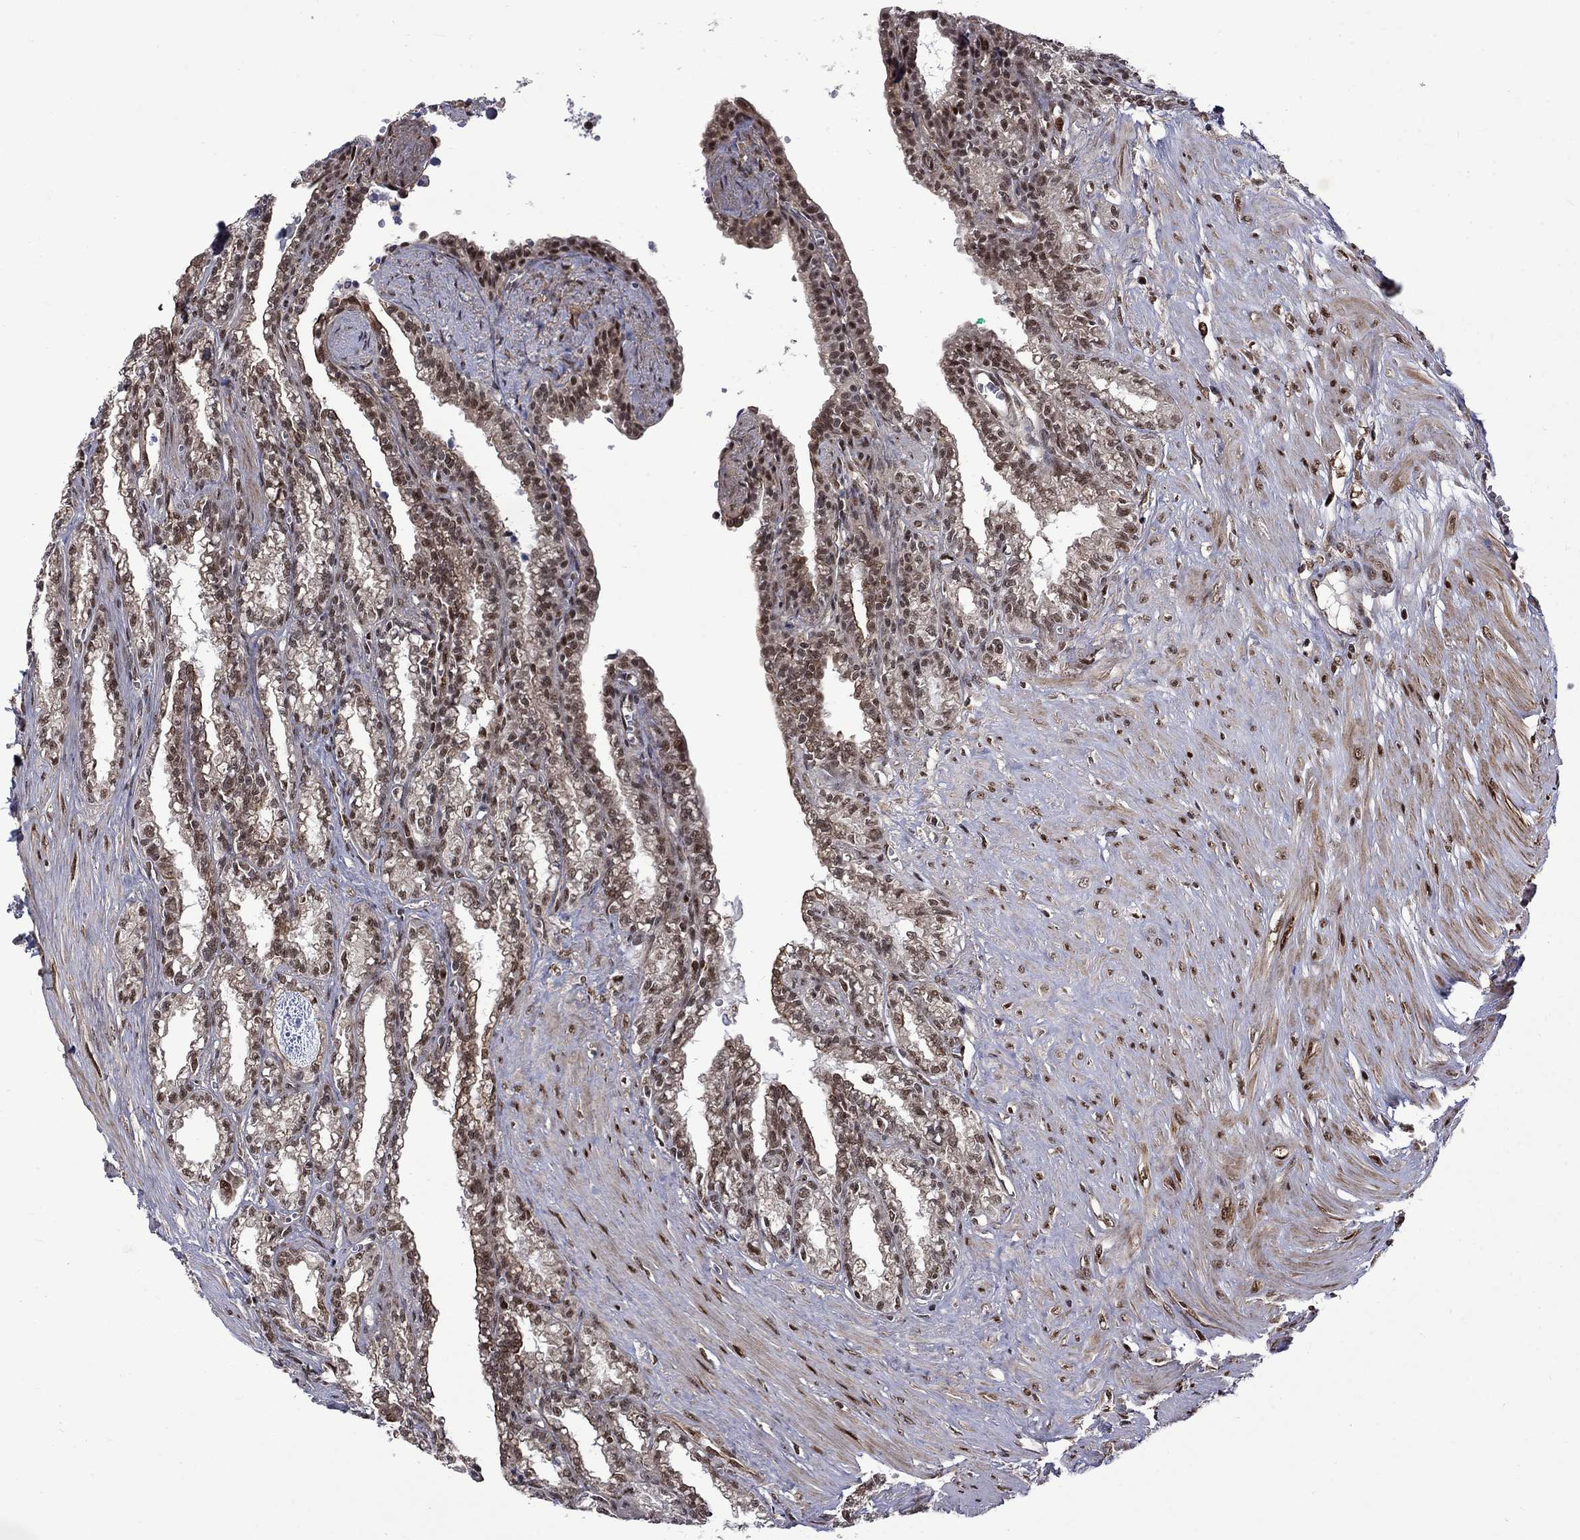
{"staining": {"intensity": "moderate", "quantity": "25%-75%", "location": "cytoplasmic/membranous,nuclear"}, "tissue": "seminal vesicle", "cell_type": "Glandular cells", "image_type": "normal", "snomed": [{"axis": "morphology", "description": "Normal tissue, NOS"}, {"axis": "morphology", "description": "Urothelial carcinoma, NOS"}, {"axis": "topography", "description": "Urinary bladder"}, {"axis": "topography", "description": "Seminal veicle"}], "caption": "Immunohistochemical staining of unremarkable human seminal vesicle exhibits moderate cytoplasmic/membranous,nuclear protein expression in approximately 25%-75% of glandular cells.", "gene": "KPNA3", "patient": {"sex": "male", "age": 76}}